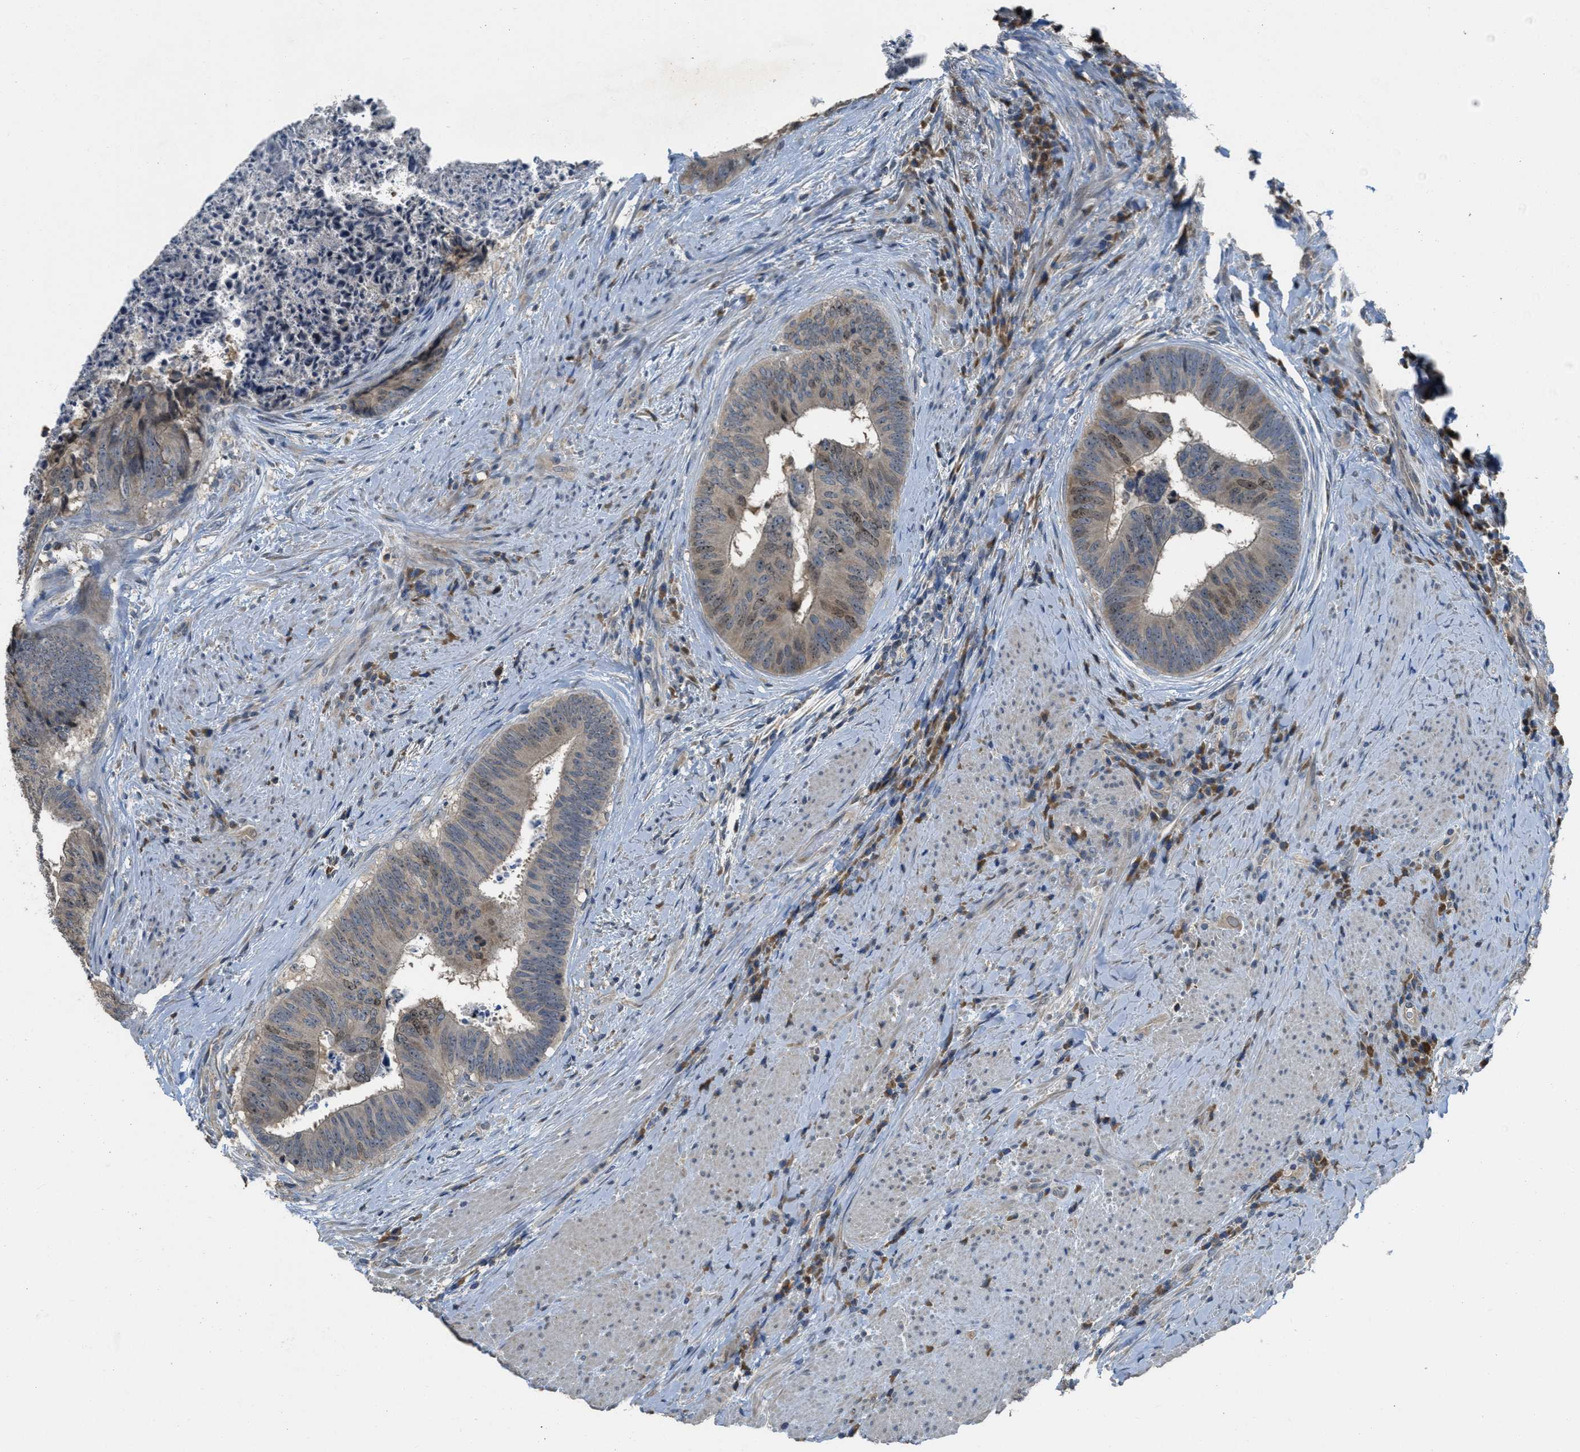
{"staining": {"intensity": "moderate", "quantity": "<25%", "location": "nuclear"}, "tissue": "colorectal cancer", "cell_type": "Tumor cells", "image_type": "cancer", "snomed": [{"axis": "morphology", "description": "Adenocarcinoma, NOS"}, {"axis": "topography", "description": "Rectum"}], "caption": "Immunohistochemistry (IHC) histopathology image of human colorectal adenocarcinoma stained for a protein (brown), which reveals low levels of moderate nuclear positivity in about <25% of tumor cells.", "gene": "MIS18A", "patient": {"sex": "male", "age": 72}}